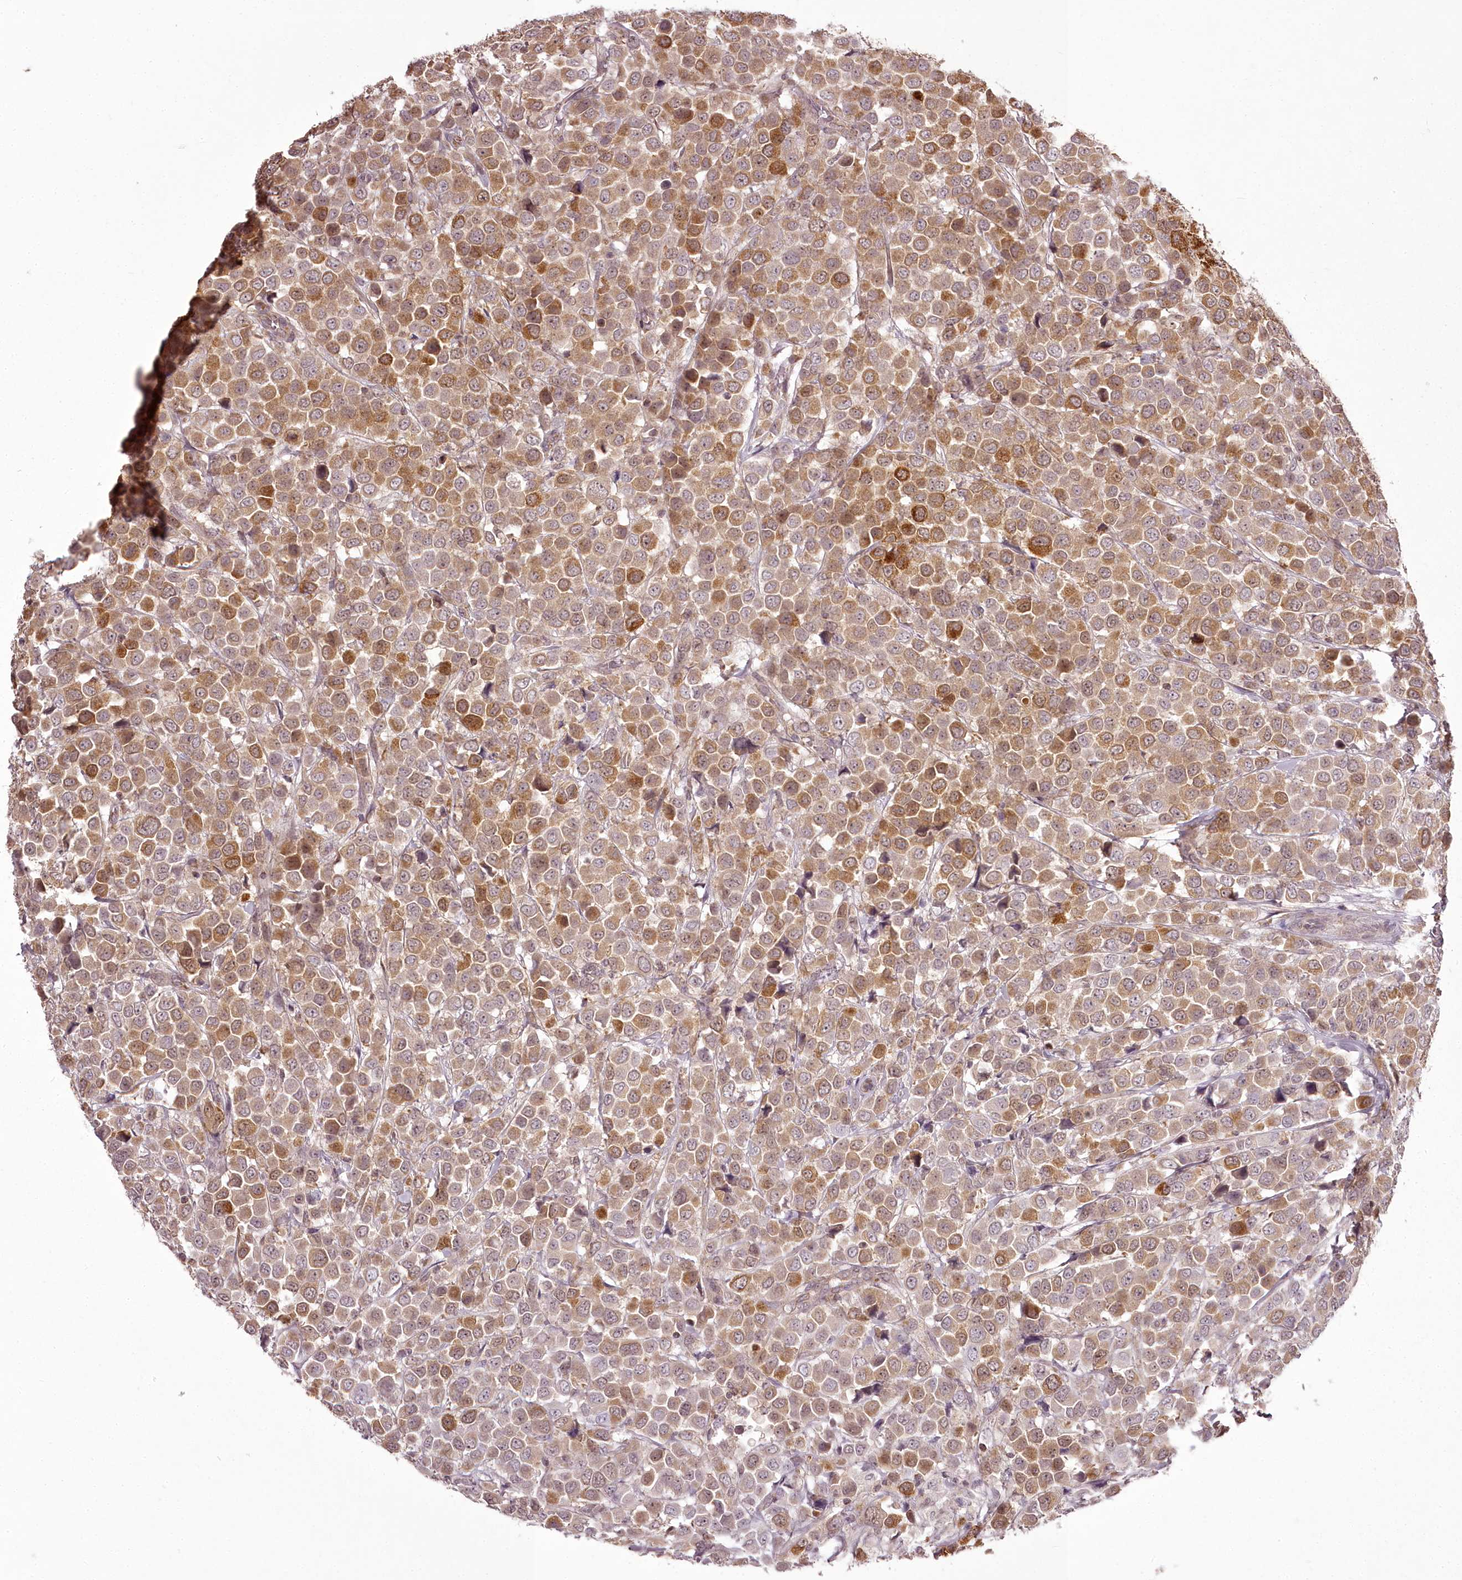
{"staining": {"intensity": "moderate", "quantity": ">75%", "location": "cytoplasmic/membranous,nuclear"}, "tissue": "breast cancer", "cell_type": "Tumor cells", "image_type": "cancer", "snomed": [{"axis": "morphology", "description": "Duct carcinoma"}, {"axis": "topography", "description": "Breast"}], "caption": "An image of human breast intraductal carcinoma stained for a protein shows moderate cytoplasmic/membranous and nuclear brown staining in tumor cells.", "gene": "CHCHD2", "patient": {"sex": "female", "age": 61}}